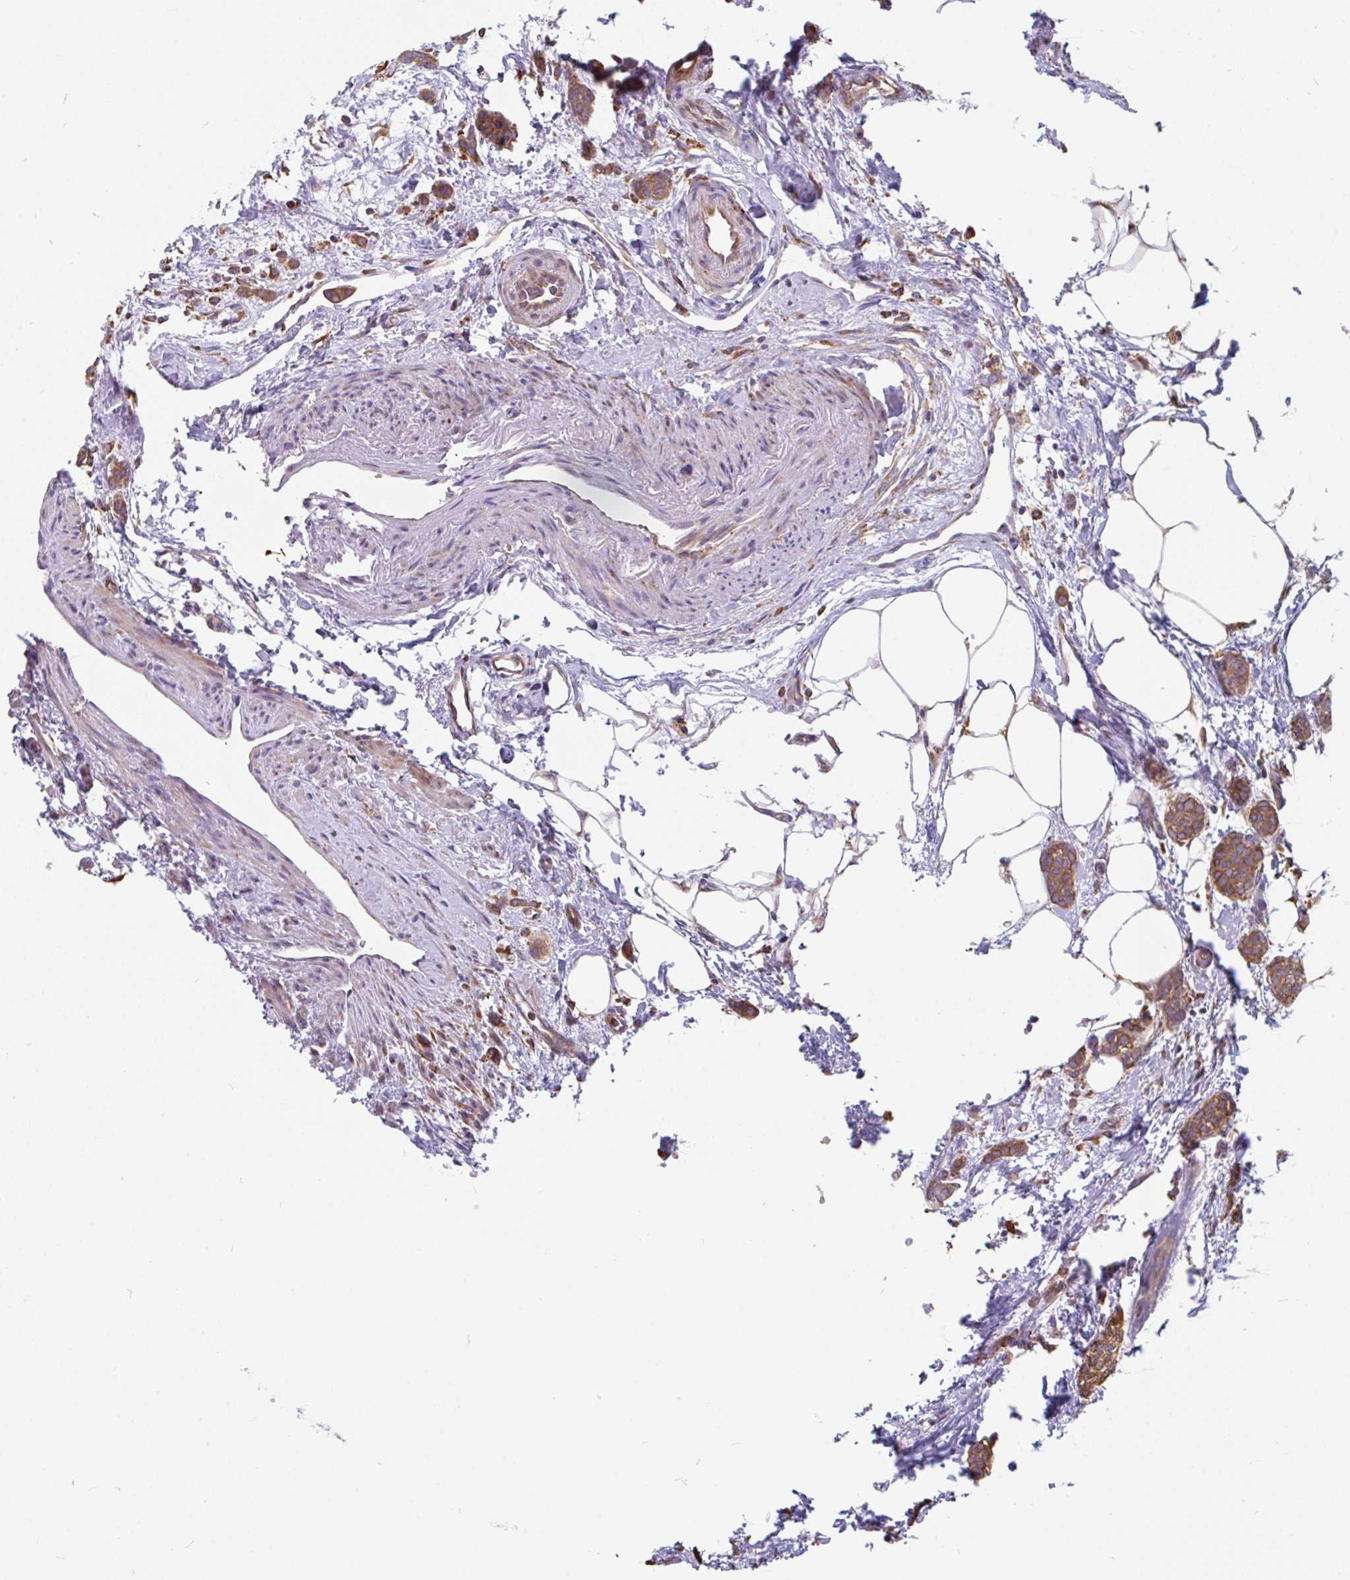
{"staining": {"intensity": "moderate", "quantity": ">75%", "location": "cytoplasmic/membranous"}, "tissue": "breast cancer", "cell_type": "Tumor cells", "image_type": "cancer", "snomed": [{"axis": "morphology", "description": "Duct carcinoma"}, {"axis": "topography", "description": "Breast"}], "caption": "The image displays a brown stain indicating the presence of a protein in the cytoplasmic/membranous of tumor cells in infiltrating ductal carcinoma (breast).", "gene": "EML5", "patient": {"sex": "female", "age": 72}}